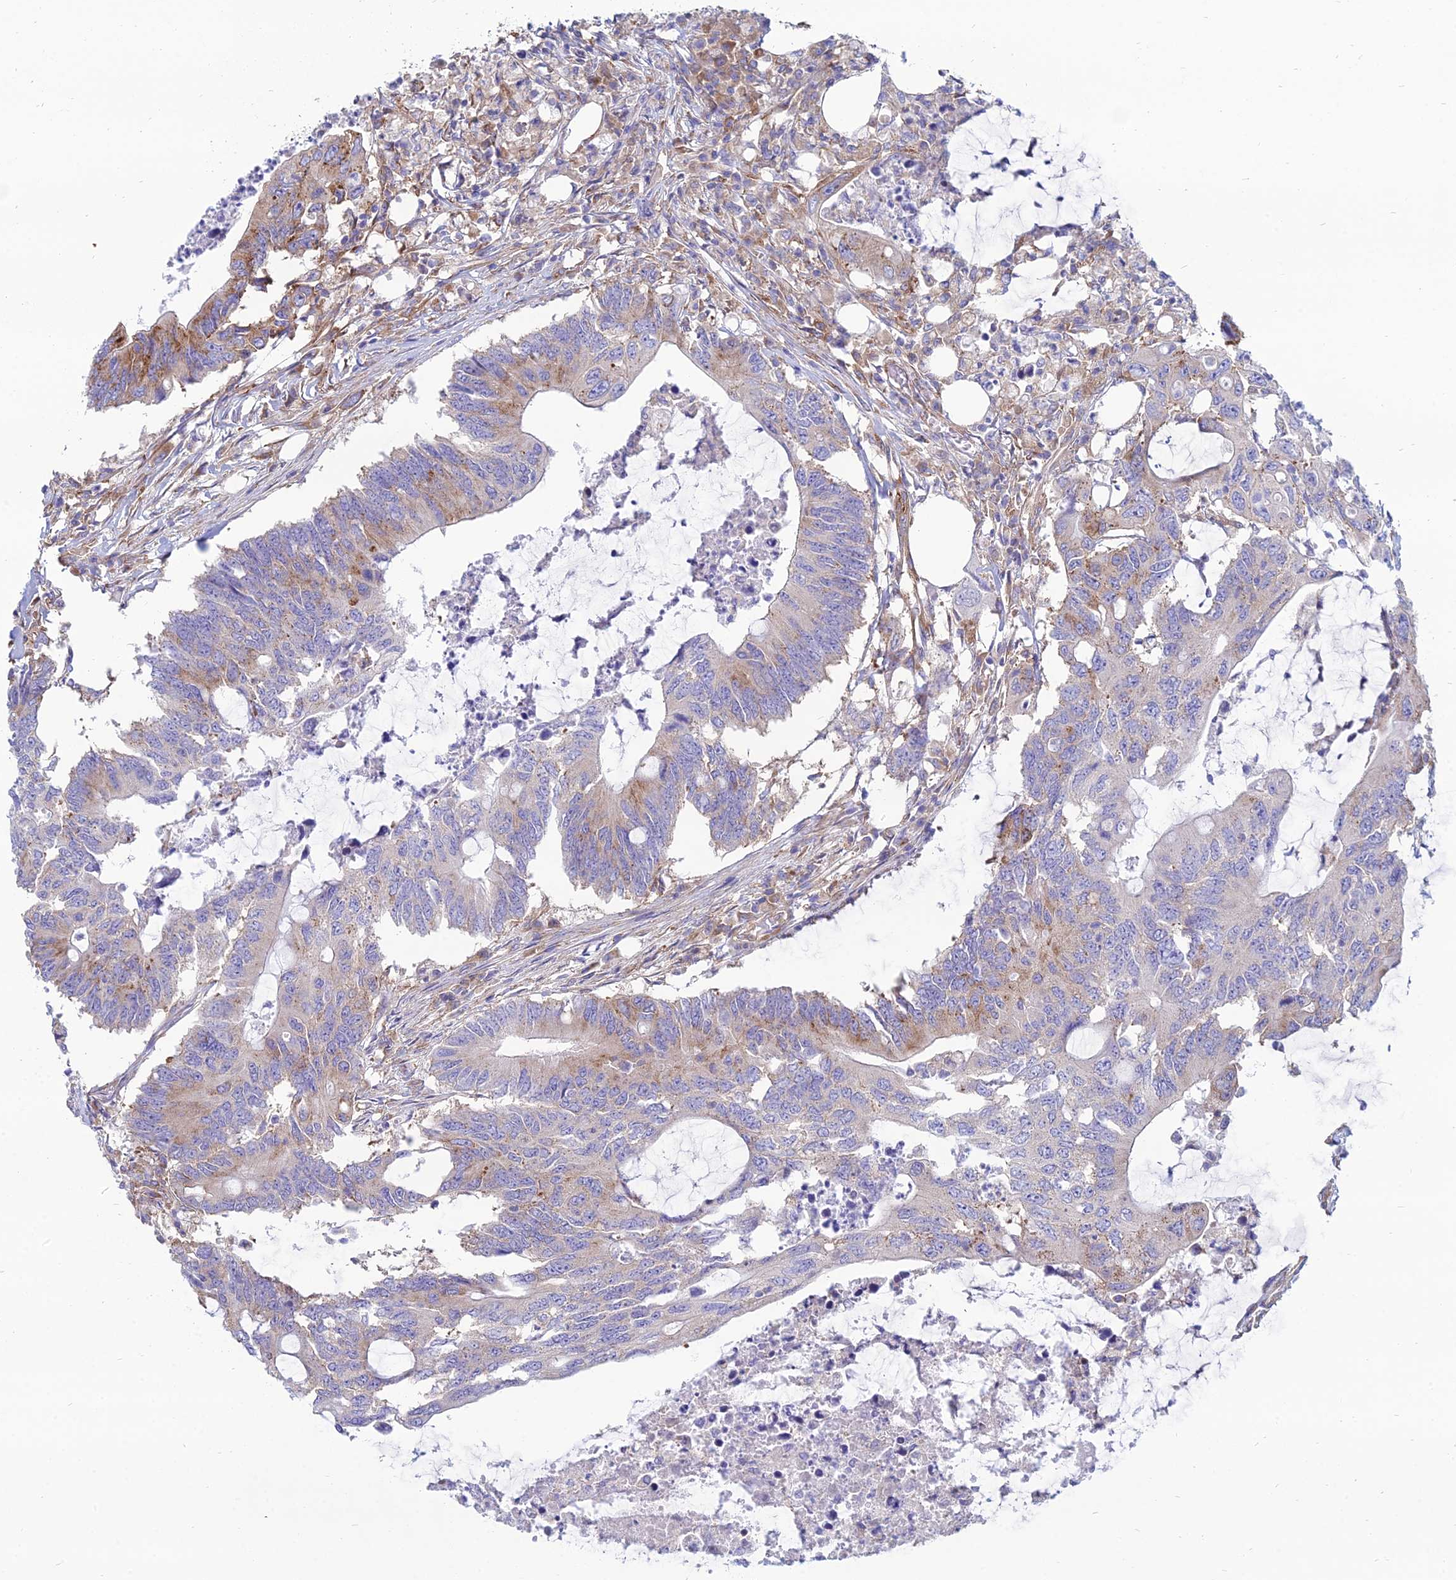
{"staining": {"intensity": "strong", "quantity": "<25%", "location": "cytoplasmic/membranous"}, "tissue": "colorectal cancer", "cell_type": "Tumor cells", "image_type": "cancer", "snomed": [{"axis": "morphology", "description": "Adenocarcinoma, NOS"}, {"axis": "topography", "description": "Colon"}], "caption": "Immunohistochemistry (IHC) of human adenocarcinoma (colorectal) shows medium levels of strong cytoplasmic/membranous staining in approximately <25% of tumor cells. Immunohistochemistry (IHC) stains the protein of interest in brown and the nuclei are stained blue.", "gene": "TXLNA", "patient": {"sex": "male", "age": 71}}